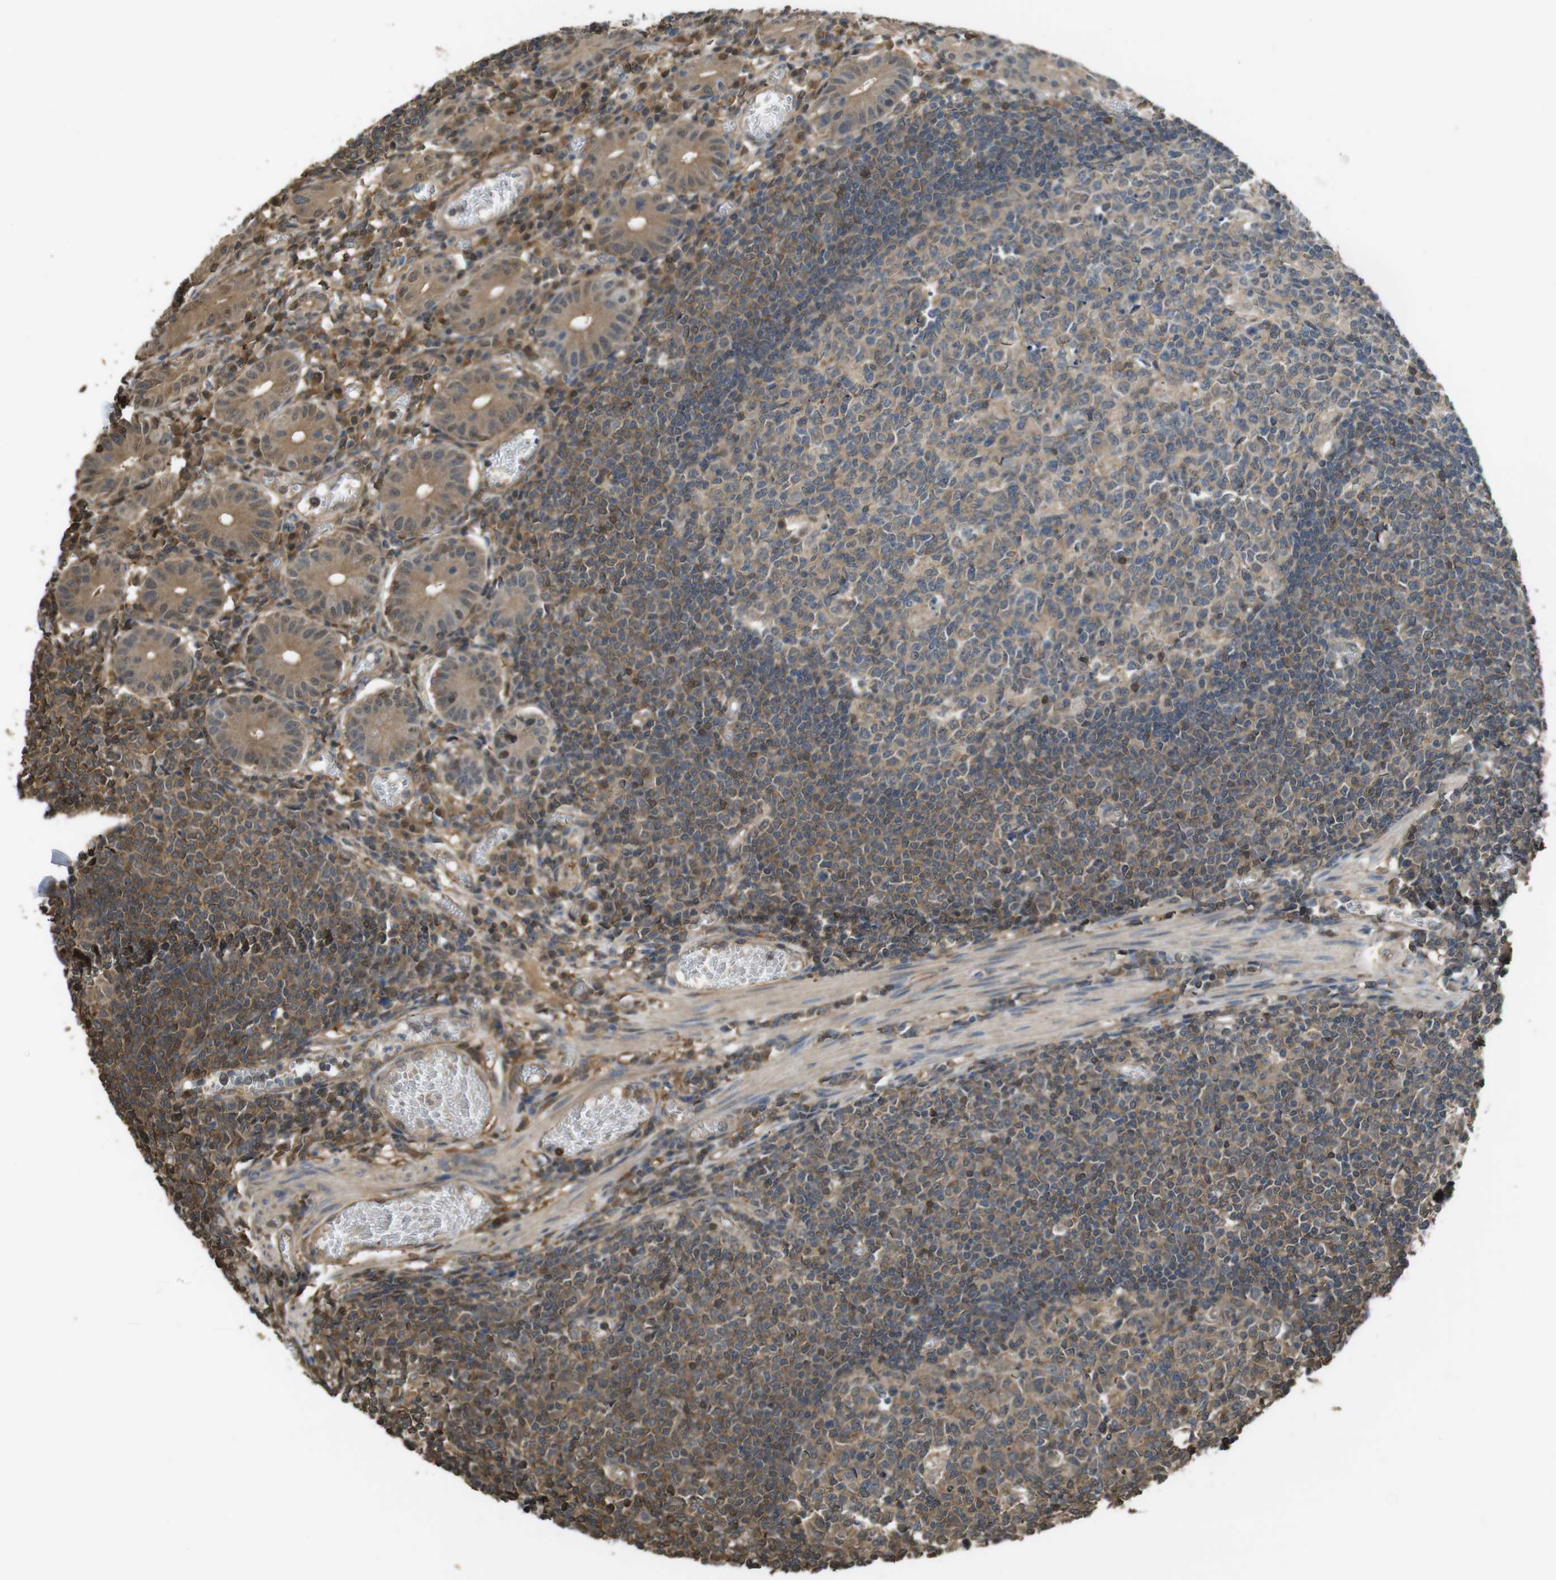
{"staining": {"intensity": "moderate", "quantity": ">75%", "location": "cytoplasmic/membranous"}, "tissue": "small intestine", "cell_type": "Glandular cells", "image_type": "normal", "snomed": [{"axis": "morphology", "description": "Normal tissue, NOS"}, {"axis": "morphology", "description": "Cystadenocarcinoma, serous, Metastatic site"}, {"axis": "topography", "description": "Small intestine"}], "caption": "Approximately >75% of glandular cells in benign small intestine reveal moderate cytoplasmic/membranous protein staining as visualized by brown immunohistochemical staining.", "gene": "ARHGDIA", "patient": {"sex": "female", "age": 61}}